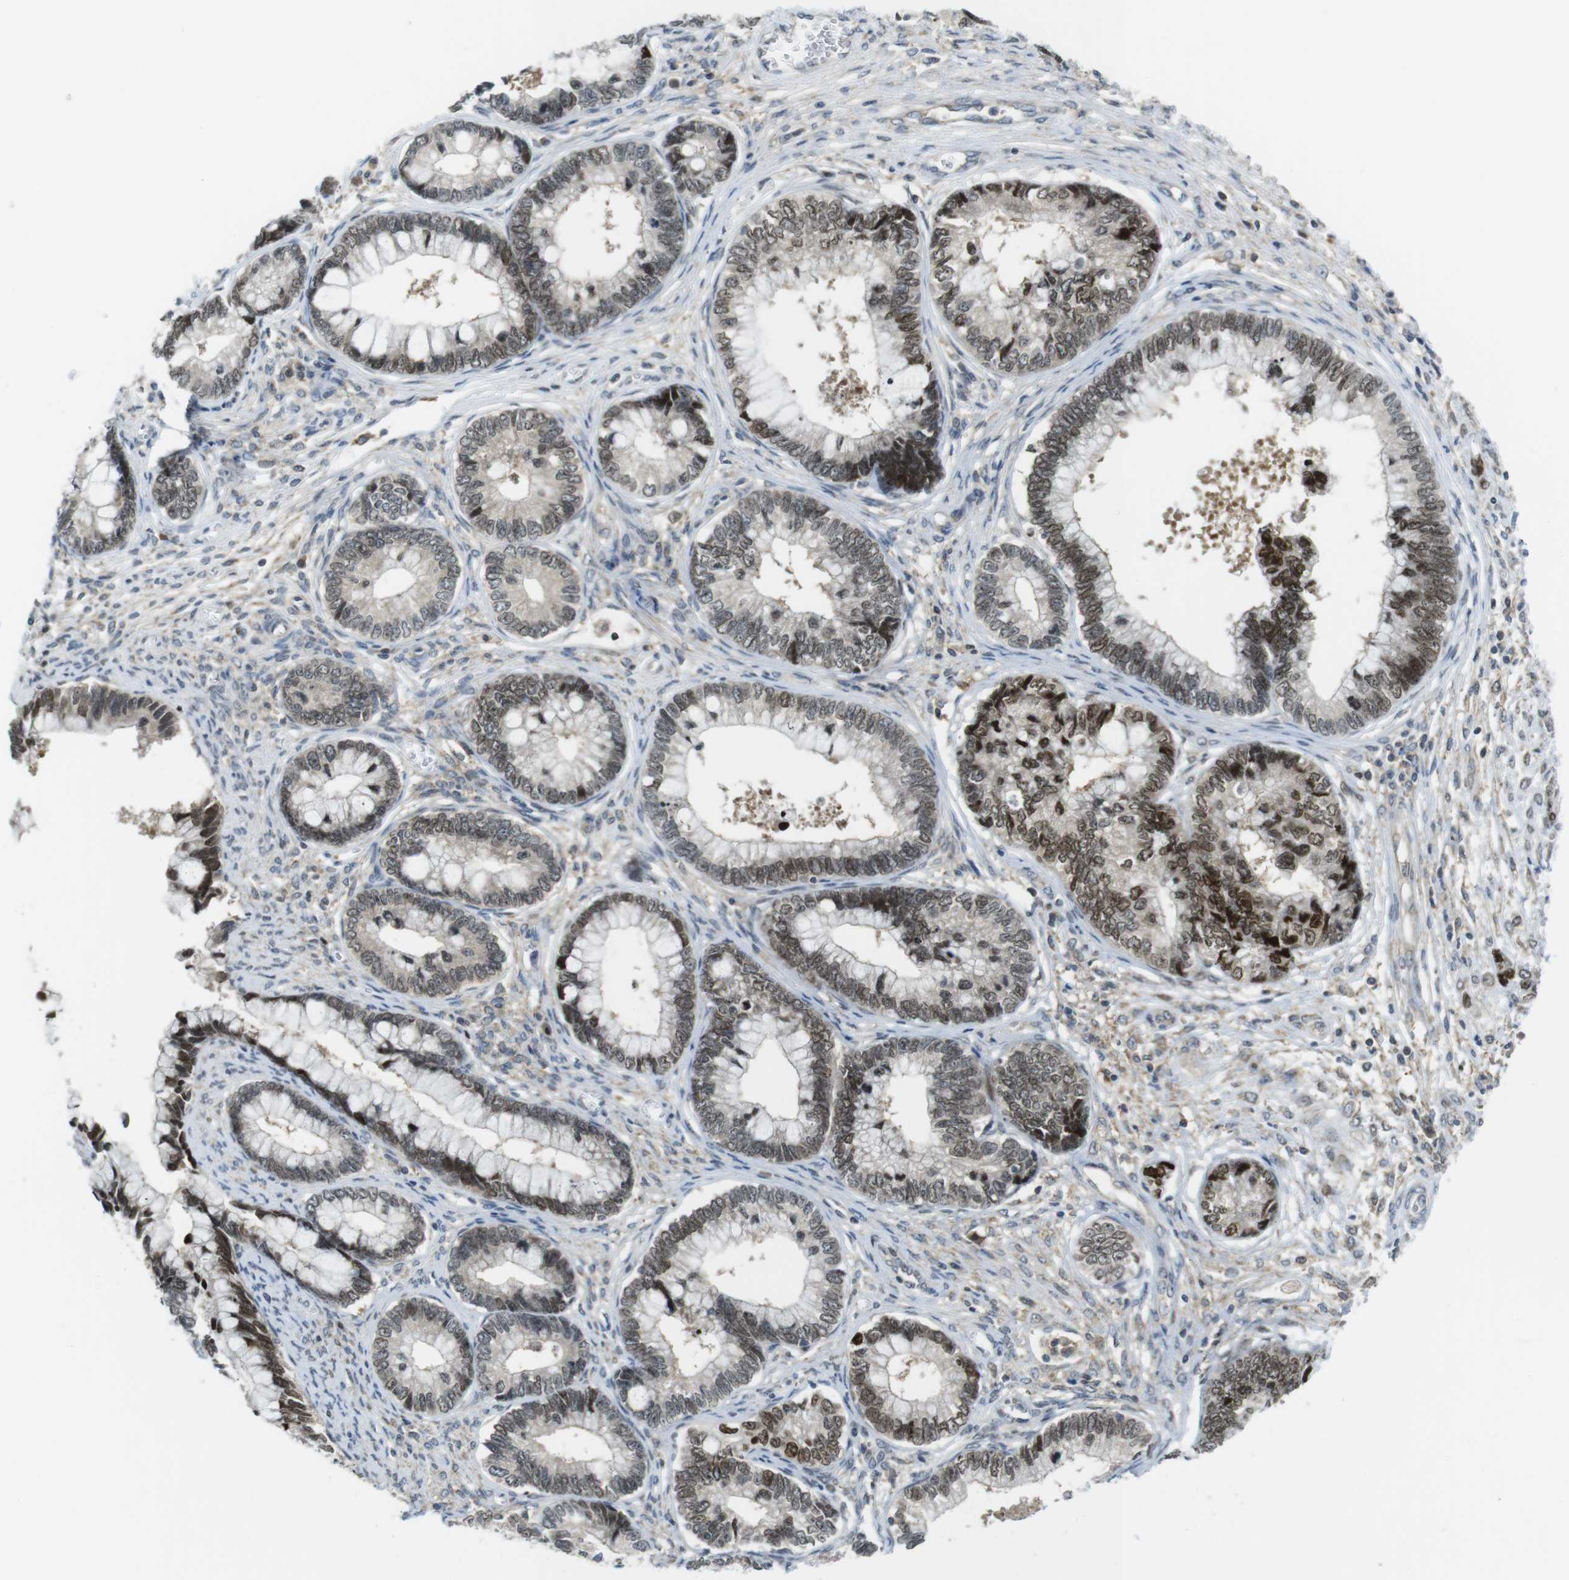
{"staining": {"intensity": "moderate", "quantity": "<25%", "location": "nuclear"}, "tissue": "cervical cancer", "cell_type": "Tumor cells", "image_type": "cancer", "snomed": [{"axis": "morphology", "description": "Adenocarcinoma, NOS"}, {"axis": "topography", "description": "Cervix"}], "caption": "Adenocarcinoma (cervical) stained with a brown dye demonstrates moderate nuclear positive staining in about <25% of tumor cells.", "gene": "RCC1", "patient": {"sex": "female", "age": 44}}